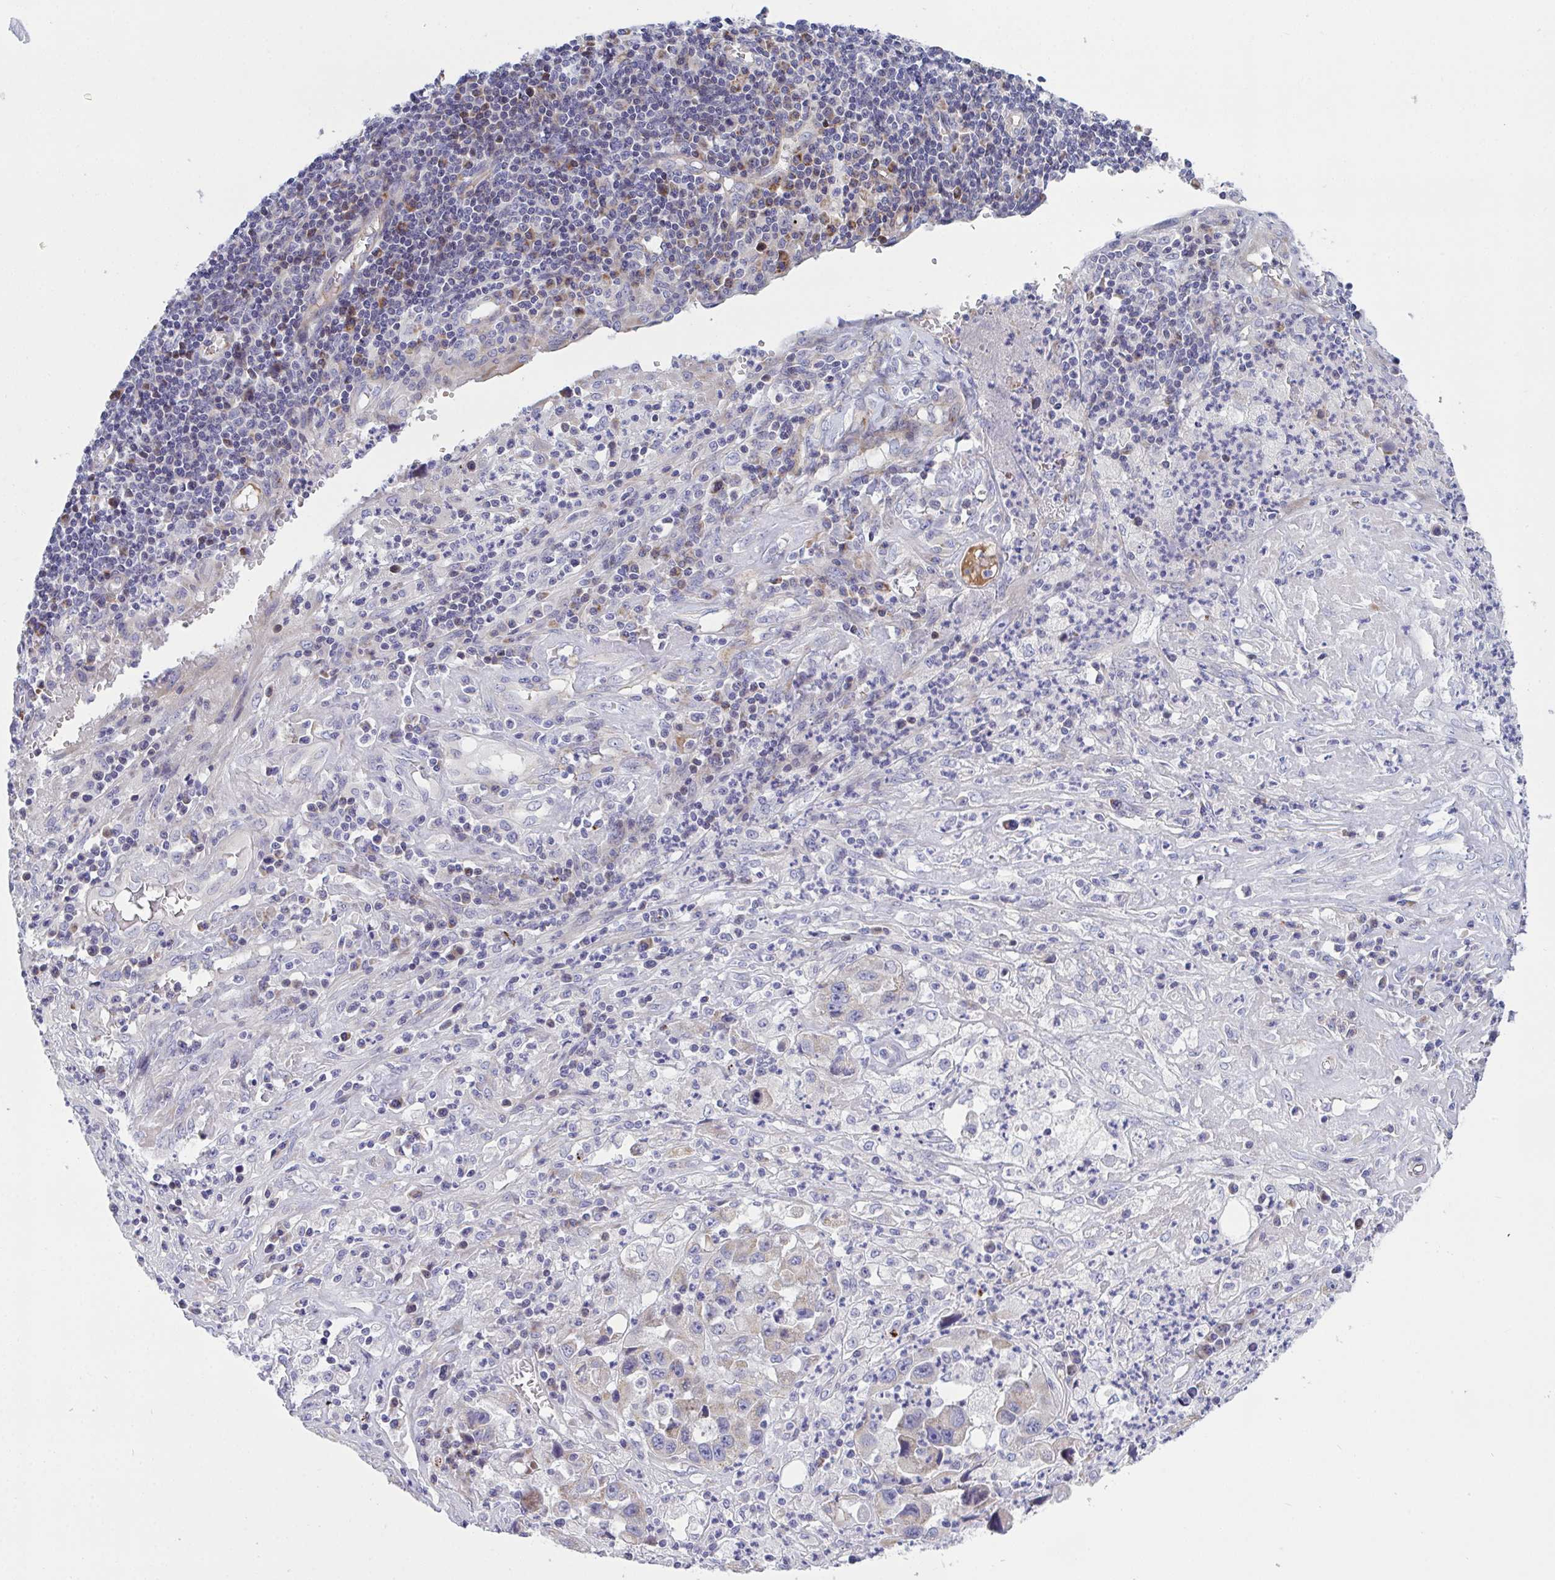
{"staining": {"intensity": "weak", "quantity": "<25%", "location": "cytoplasmic/membranous"}, "tissue": "endometrial cancer", "cell_type": "Tumor cells", "image_type": "cancer", "snomed": [{"axis": "morphology", "description": "Adenocarcinoma, NOS"}, {"axis": "topography", "description": "Uterus"}], "caption": "This micrograph is of endometrial cancer stained with immunohistochemistry to label a protein in brown with the nuclei are counter-stained blue. There is no staining in tumor cells.", "gene": "NTN1", "patient": {"sex": "female", "age": 62}}